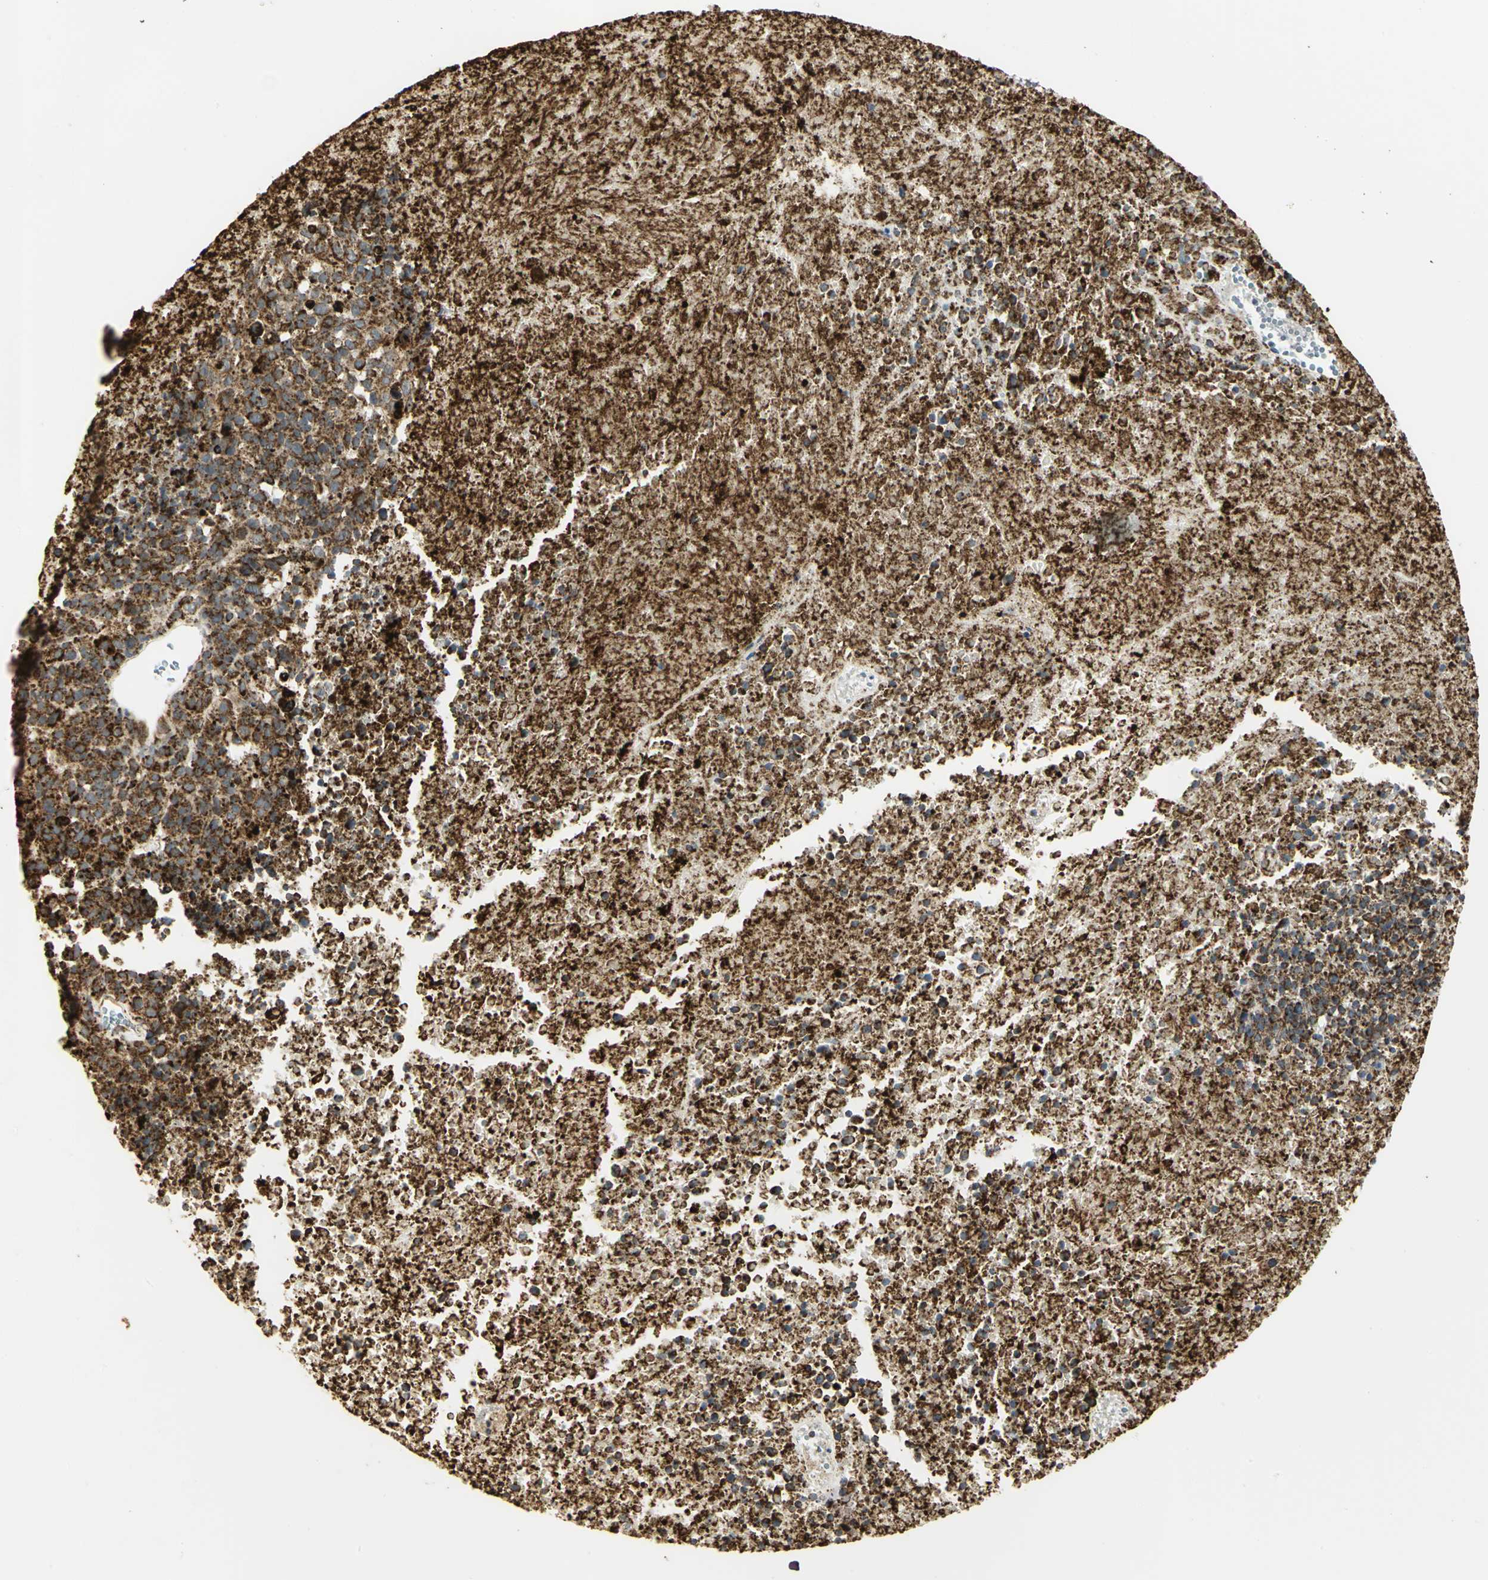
{"staining": {"intensity": "strong", "quantity": ">75%", "location": "cytoplasmic/membranous"}, "tissue": "melanoma", "cell_type": "Tumor cells", "image_type": "cancer", "snomed": [{"axis": "morphology", "description": "Malignant melanoma, Metastatic site"}, {"axis": "topography", "description": "Cerebral cortex"}], "caption": "DAB immunohistochemical staining of malignant melanoma (metastatic site) reveals strong cytoplasmic/membranous protein positivity in approximately >75% of tumor cells.", "gene": "VDAC1", "patient": {"sex": "female", "age": 52}}